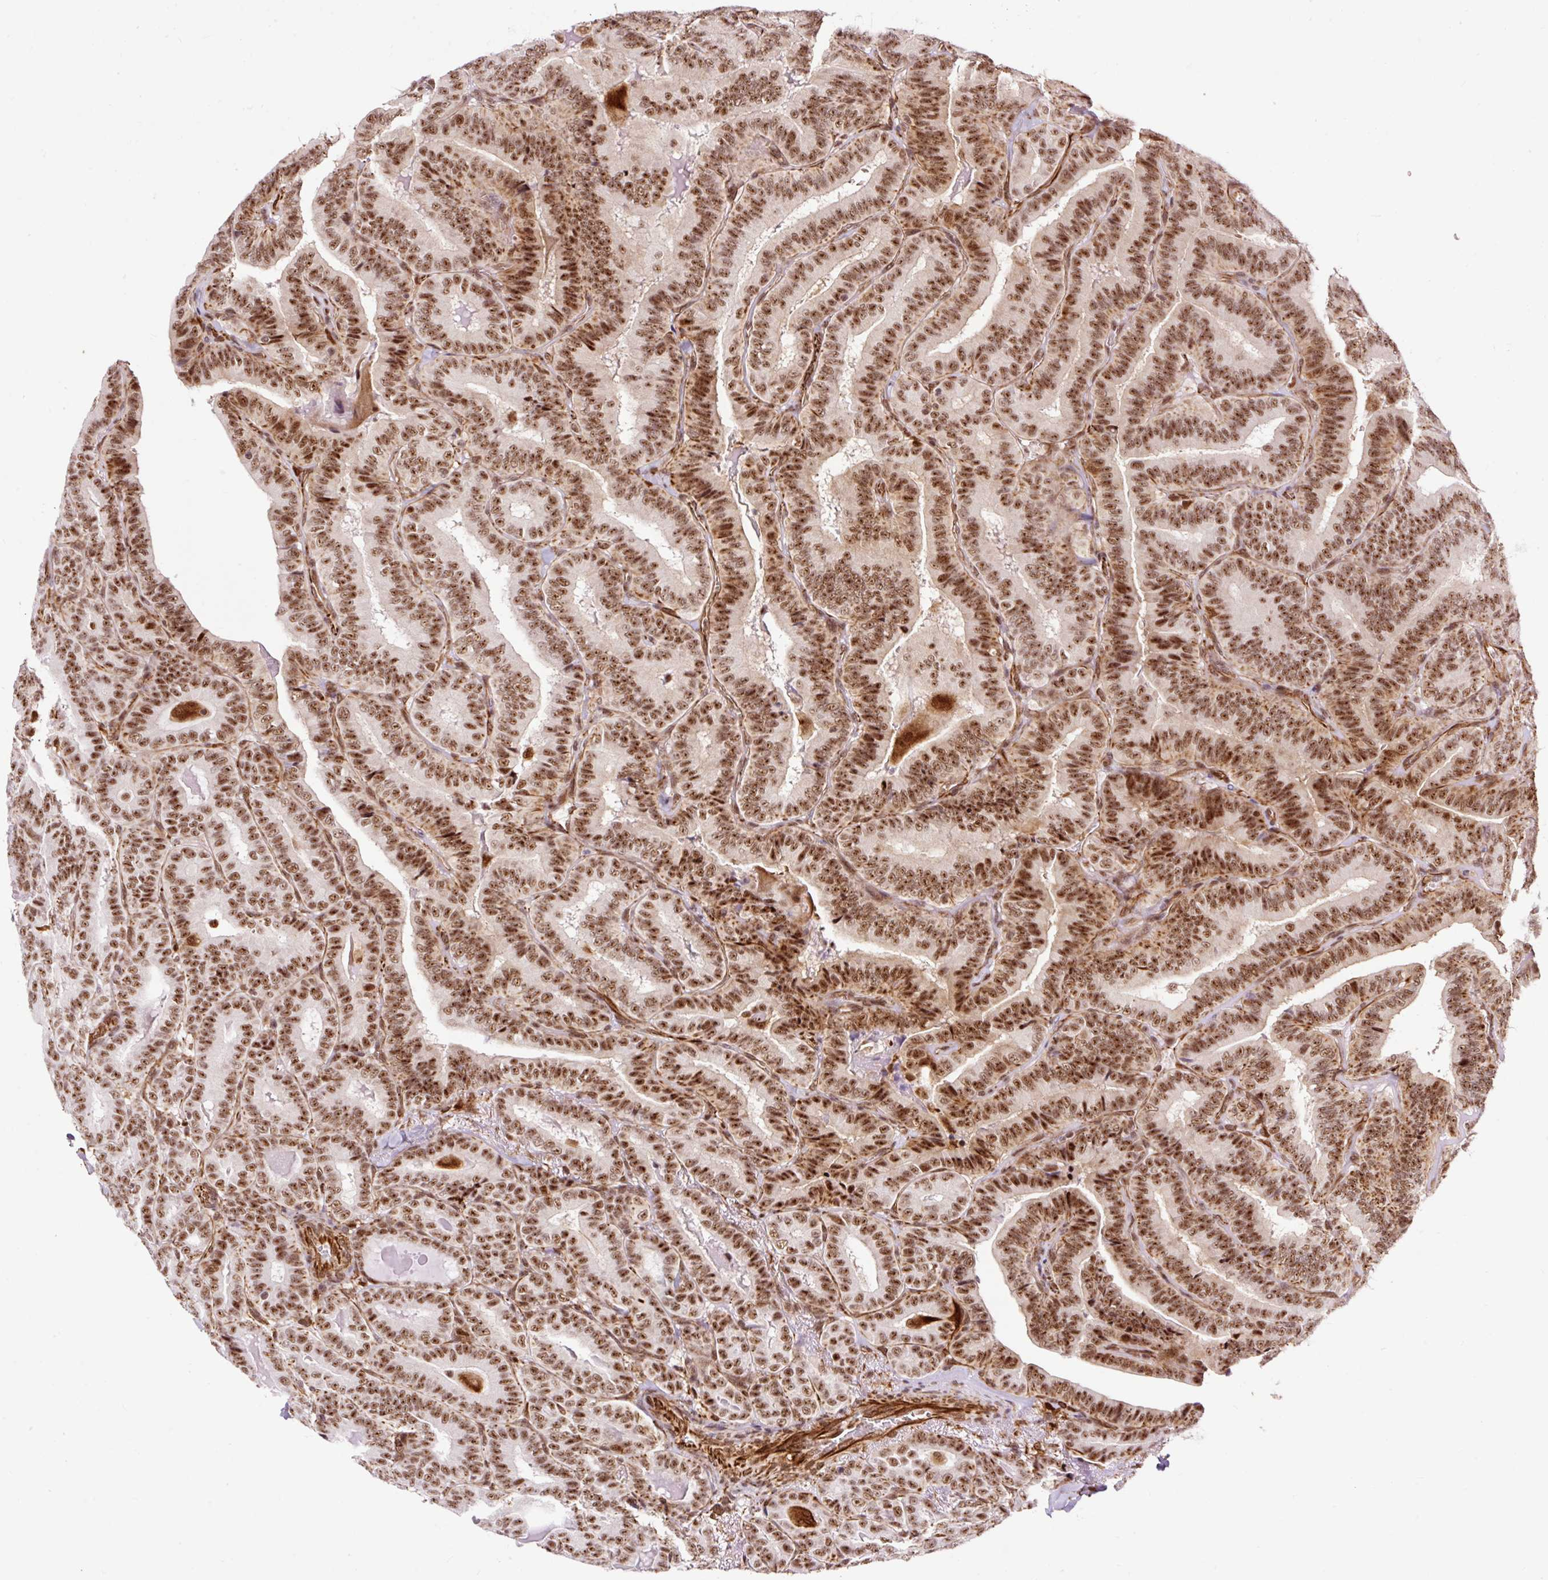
{"staining": {"intensity": "strong", "quantity": ">75%", "location": "nuclear"}, "tissue": "thyroid cancer", "cell_type": "Tumor cells", "image_type": "cancer", "snomed": [{"axis": "morphology", "description": "Papillary adenocarcinoma, NOS"}, {"axis": "topography", "description": "Thyroid gland"}], "caption": "Protein analysis of thyroid papillary adenocarcinoma tissue exhibits strong nuclear positivity in about >75% of tumor cells. Ihc stains the protein in brown and the nuclei are stained blue.", "gene": "LUC7L2", "patient": {"sex": "male", "age": 61}}